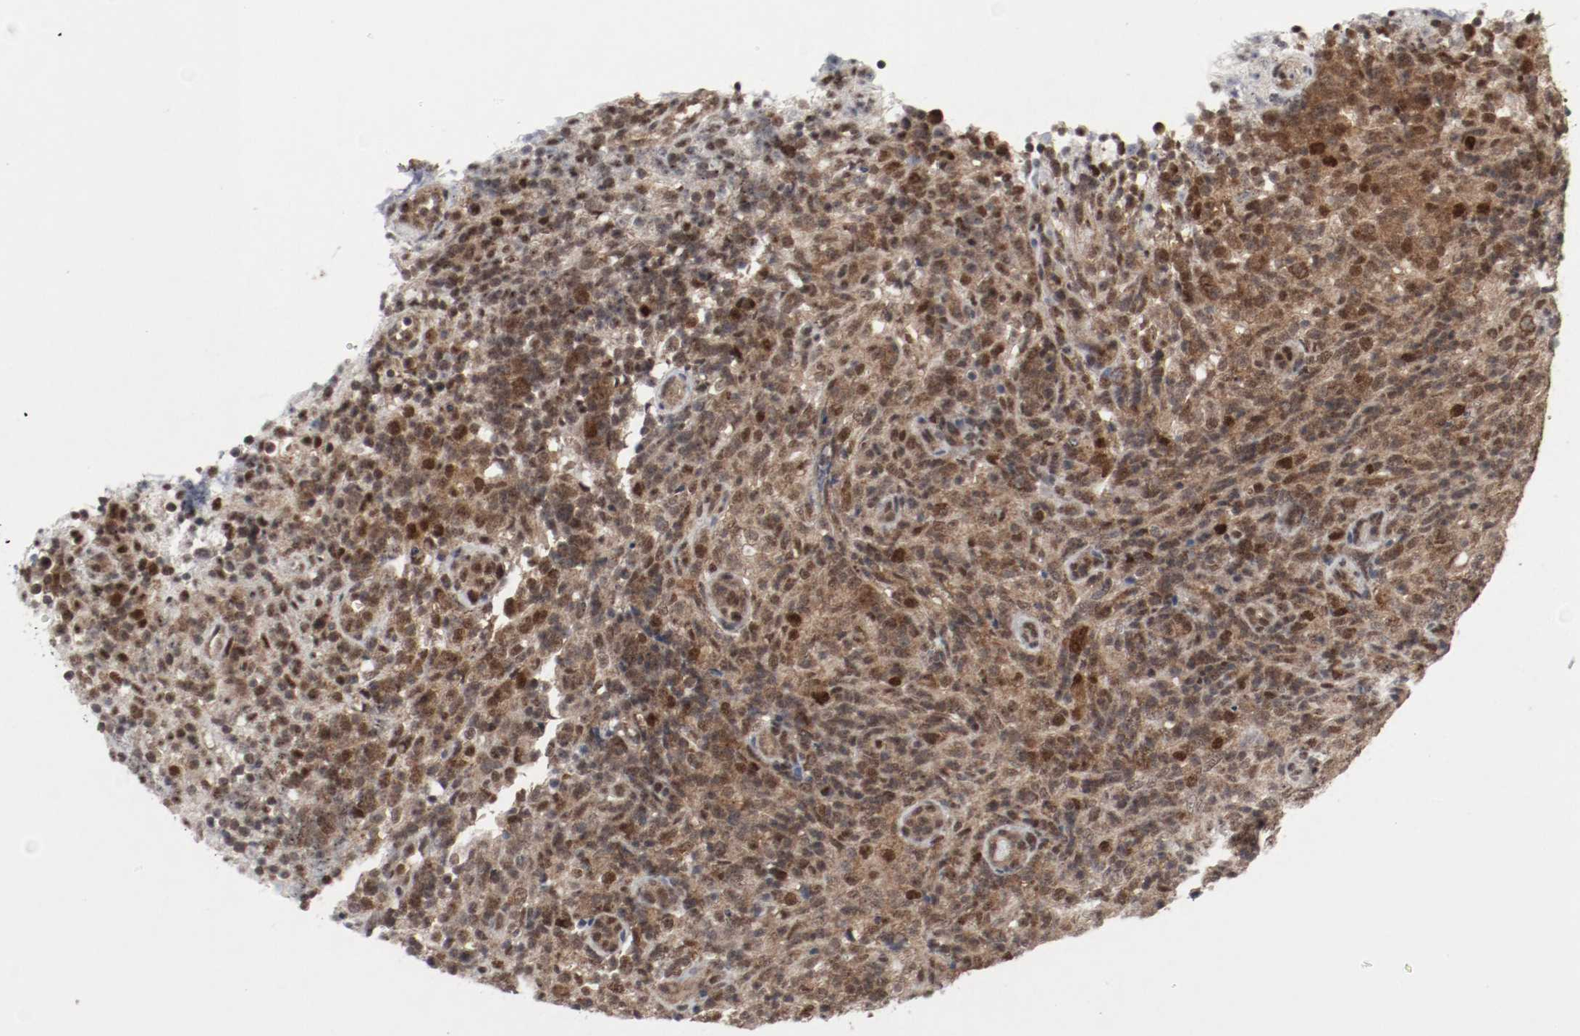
{"staining": {"intensity": "moderate", "quantity": ">75%", "location": "cytoplasmic/membranous,nuclear"}, "tissue": "lymphoma", "cell_type": "Tumor cells", "image_type": "cancer", "snomed": [{"axis": "morphology", "description": "Malignant lymphoma, non-Hodgkin's type, High grade"}, {"axis": "topography", "description": "Lymph node"}], "caption": "Tumor cells show medium levels of moderate cytoplasmic/membranous and nuclear staining in approximately >75% of cells in lymphoma.", "gene": "CSNK2B", "patient": {"sex": "female", "age": 76}}